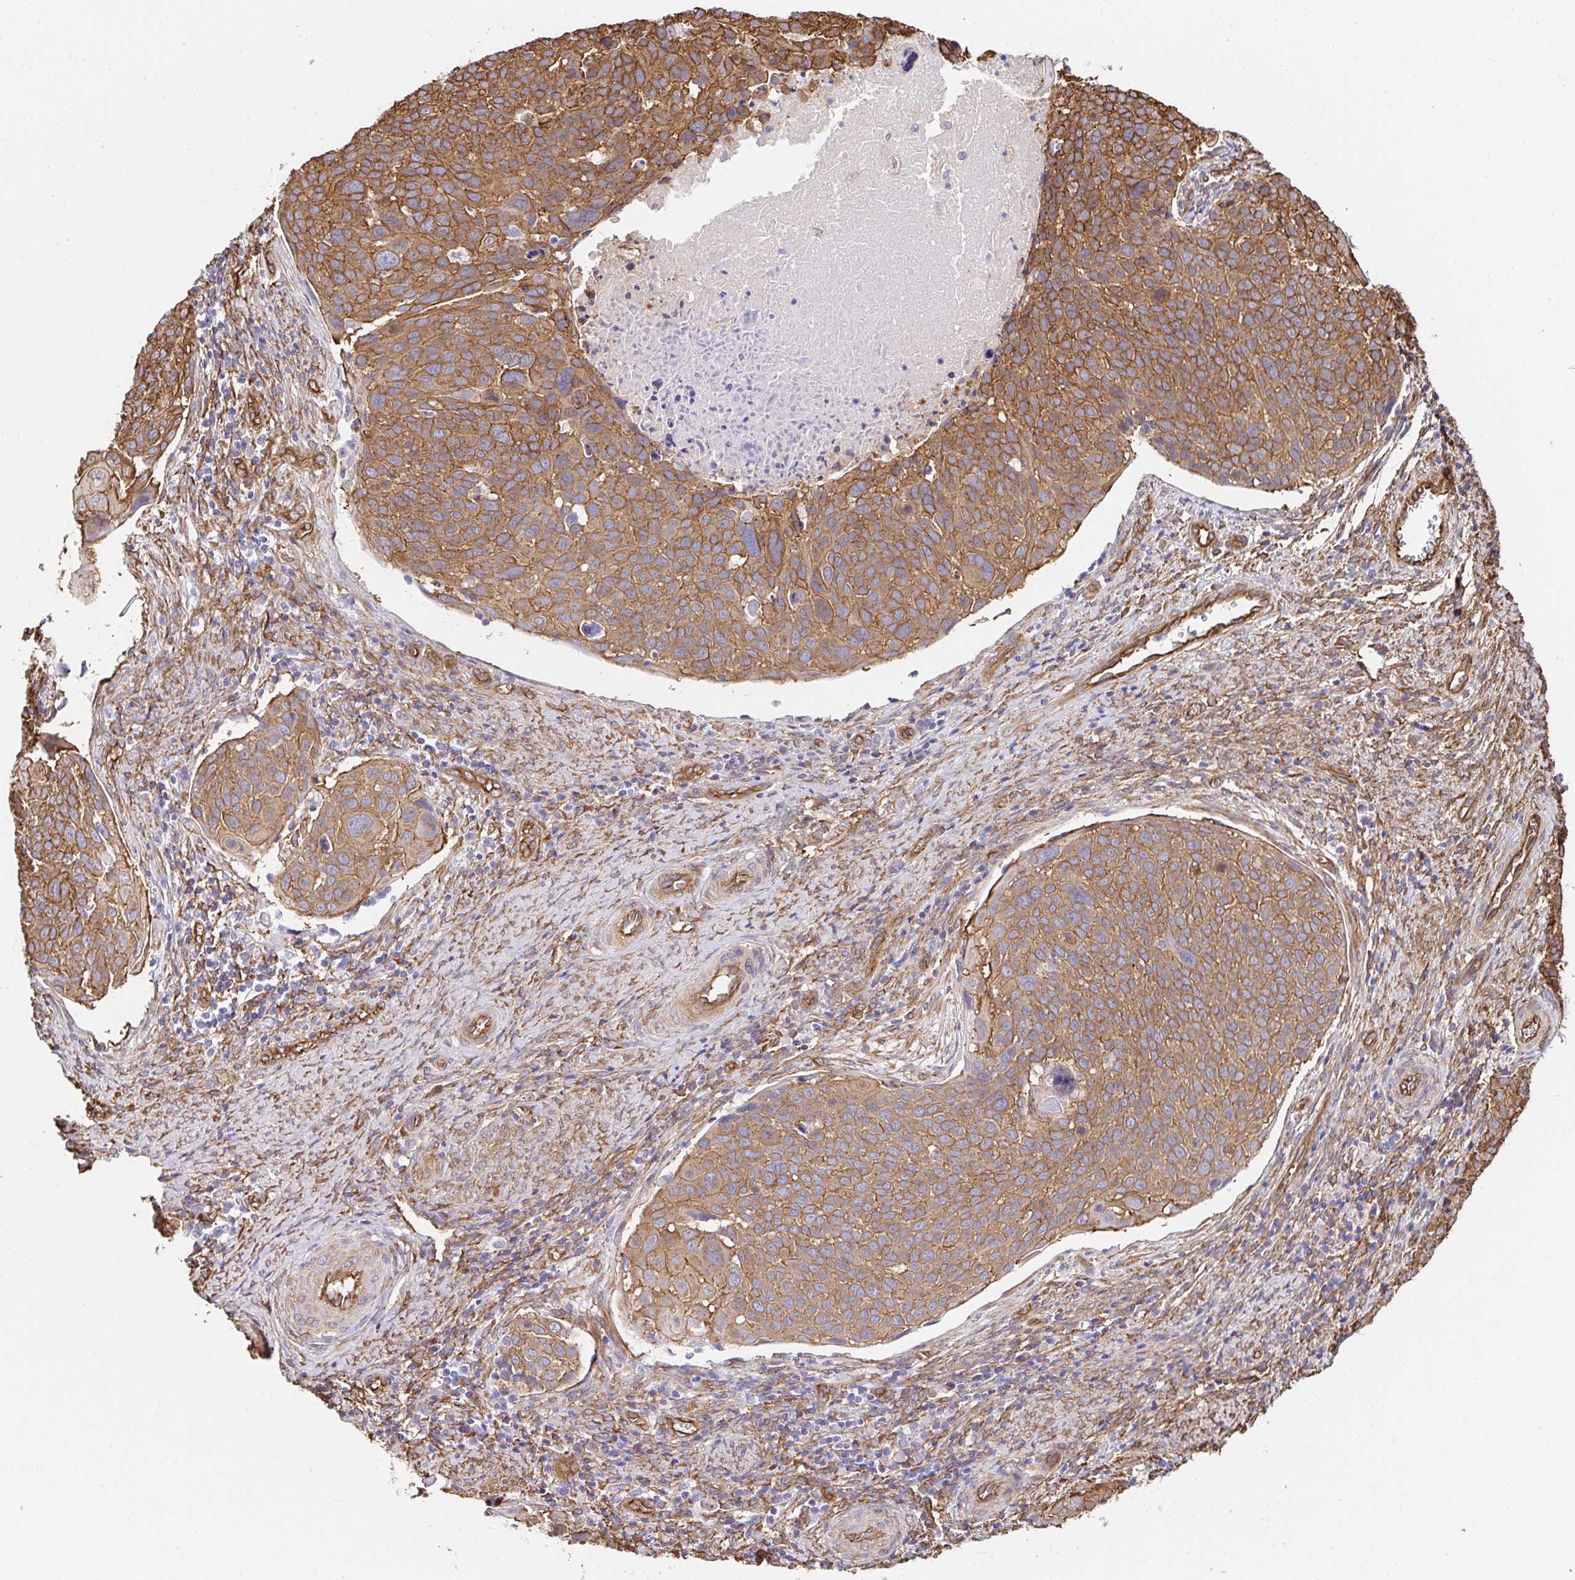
{"staining": {"intensity": "moderate", "quantity": ">75%", "location": "cytoplasmic/membranous"}, "tissue": "cervical cancer", "cell_type": "Tumor cells", "image_type": "cancer", "snomed": [{"axis": "morphology", "description": "Squamous cell carcinoma, NOS"}, {"axis": "topography", "description": "Cervix"}], "caption": "A photomicrograph of cervical squamous cell carcinoma stained for a protein exhibits moderate cytoplasmic/membranous brown staining in tumor cells. (brown staining indicates protein expression, while blue staining denotes nuclei).", "gene": "CTTN", "patient": {"sex": "female", "age": 39}}